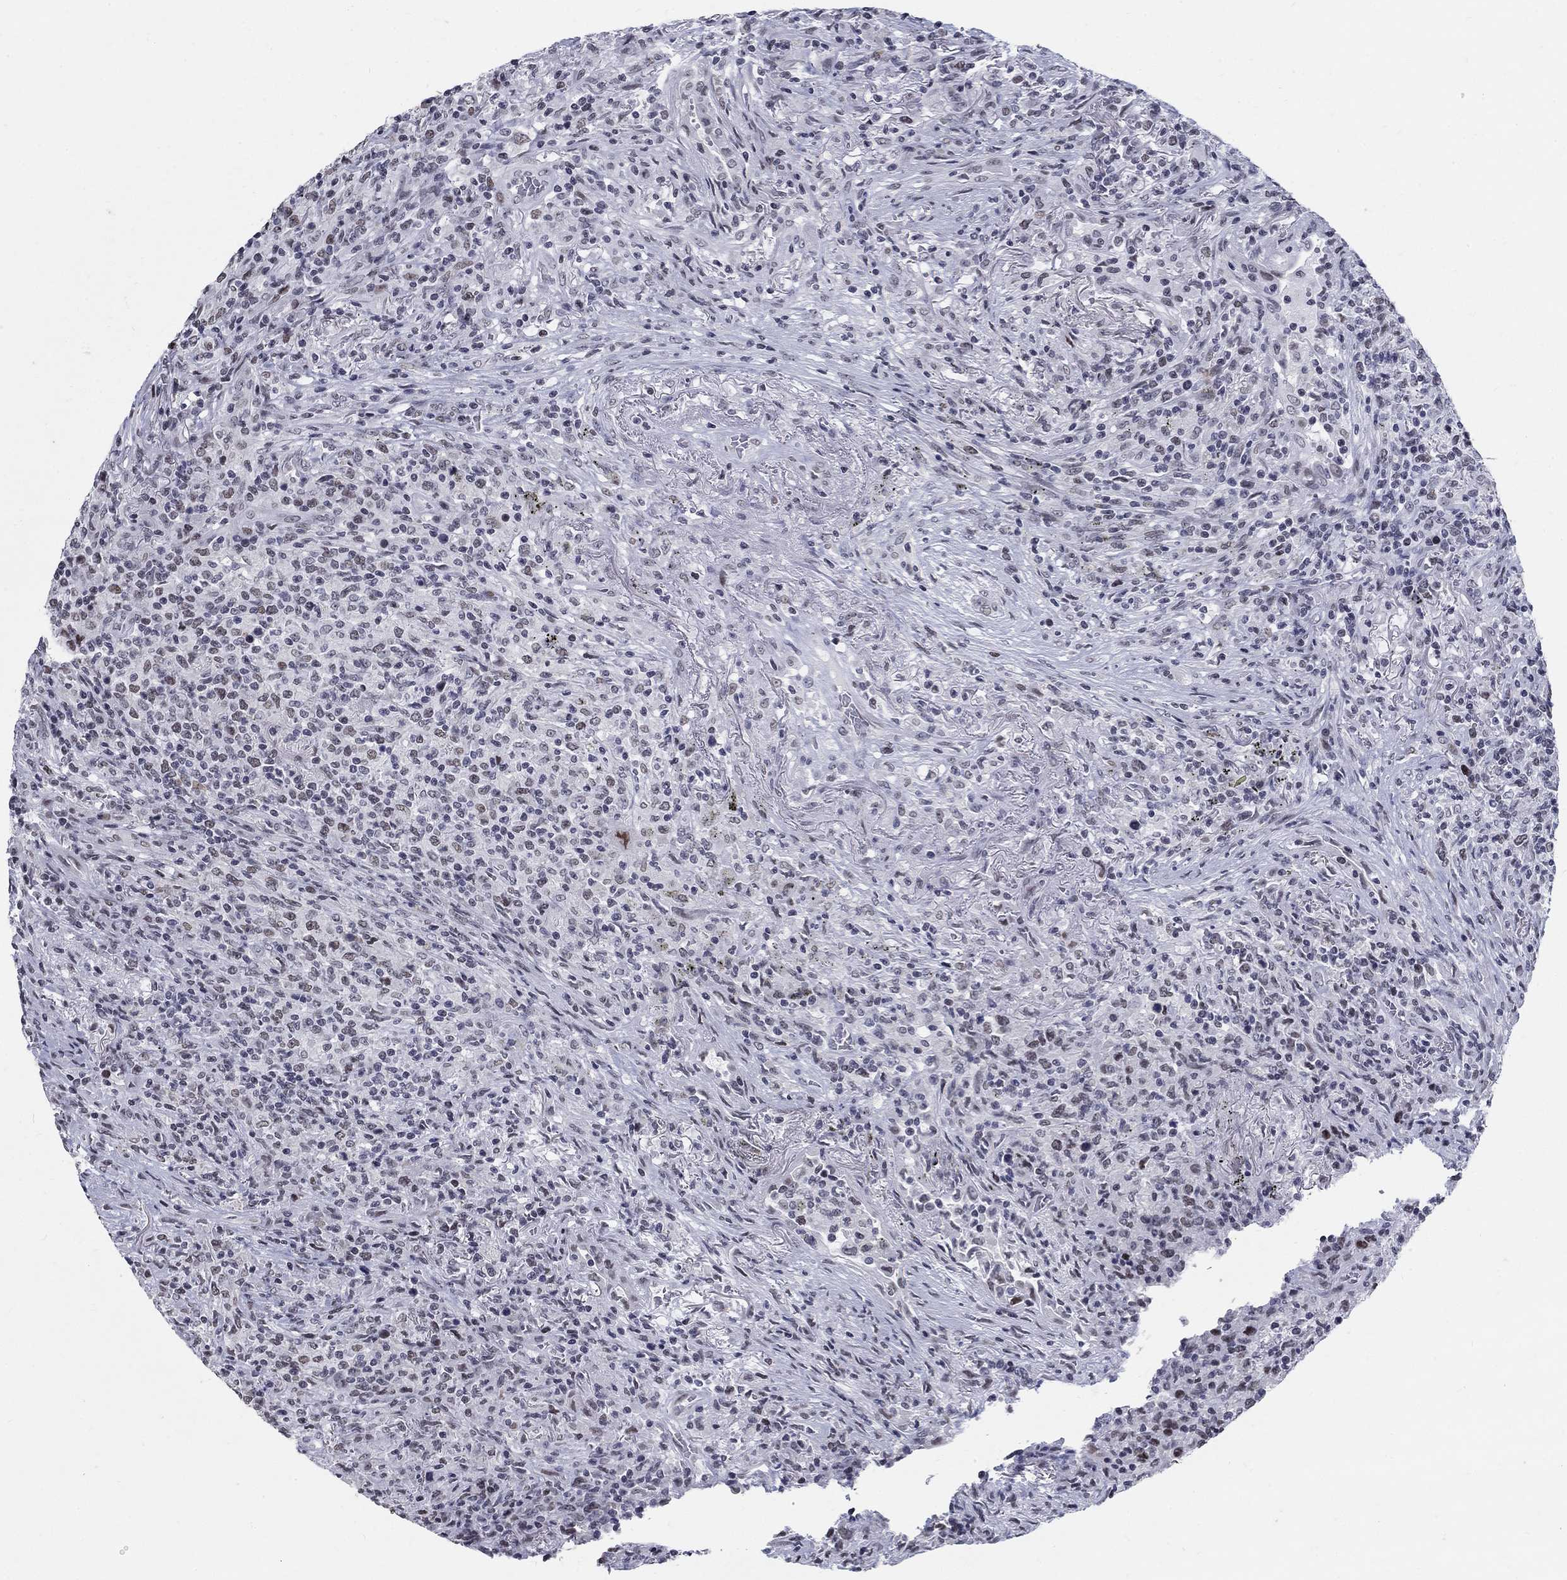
{"staining": {"intensity": "weak", "quantity": "<25%", "location": "nuclear"}, "tissue": "lymphoma", "cell_type": "Tumor cells", "image_type": "cancer", "snomed": [{"axis": "morphology", "description": "Malignant lymphoma, non-Hodgkin's type, High grade"}, {"axis": "topography", "description": "Lung"}], "caption": "Immunohistochemical staining of human high-grade malignant lymphoma, non-Hodgkin's type exhibits no significant expression in tumor cells.", "gene": "BHLHE22", "patient": {"sex": "male", "age": 79}}